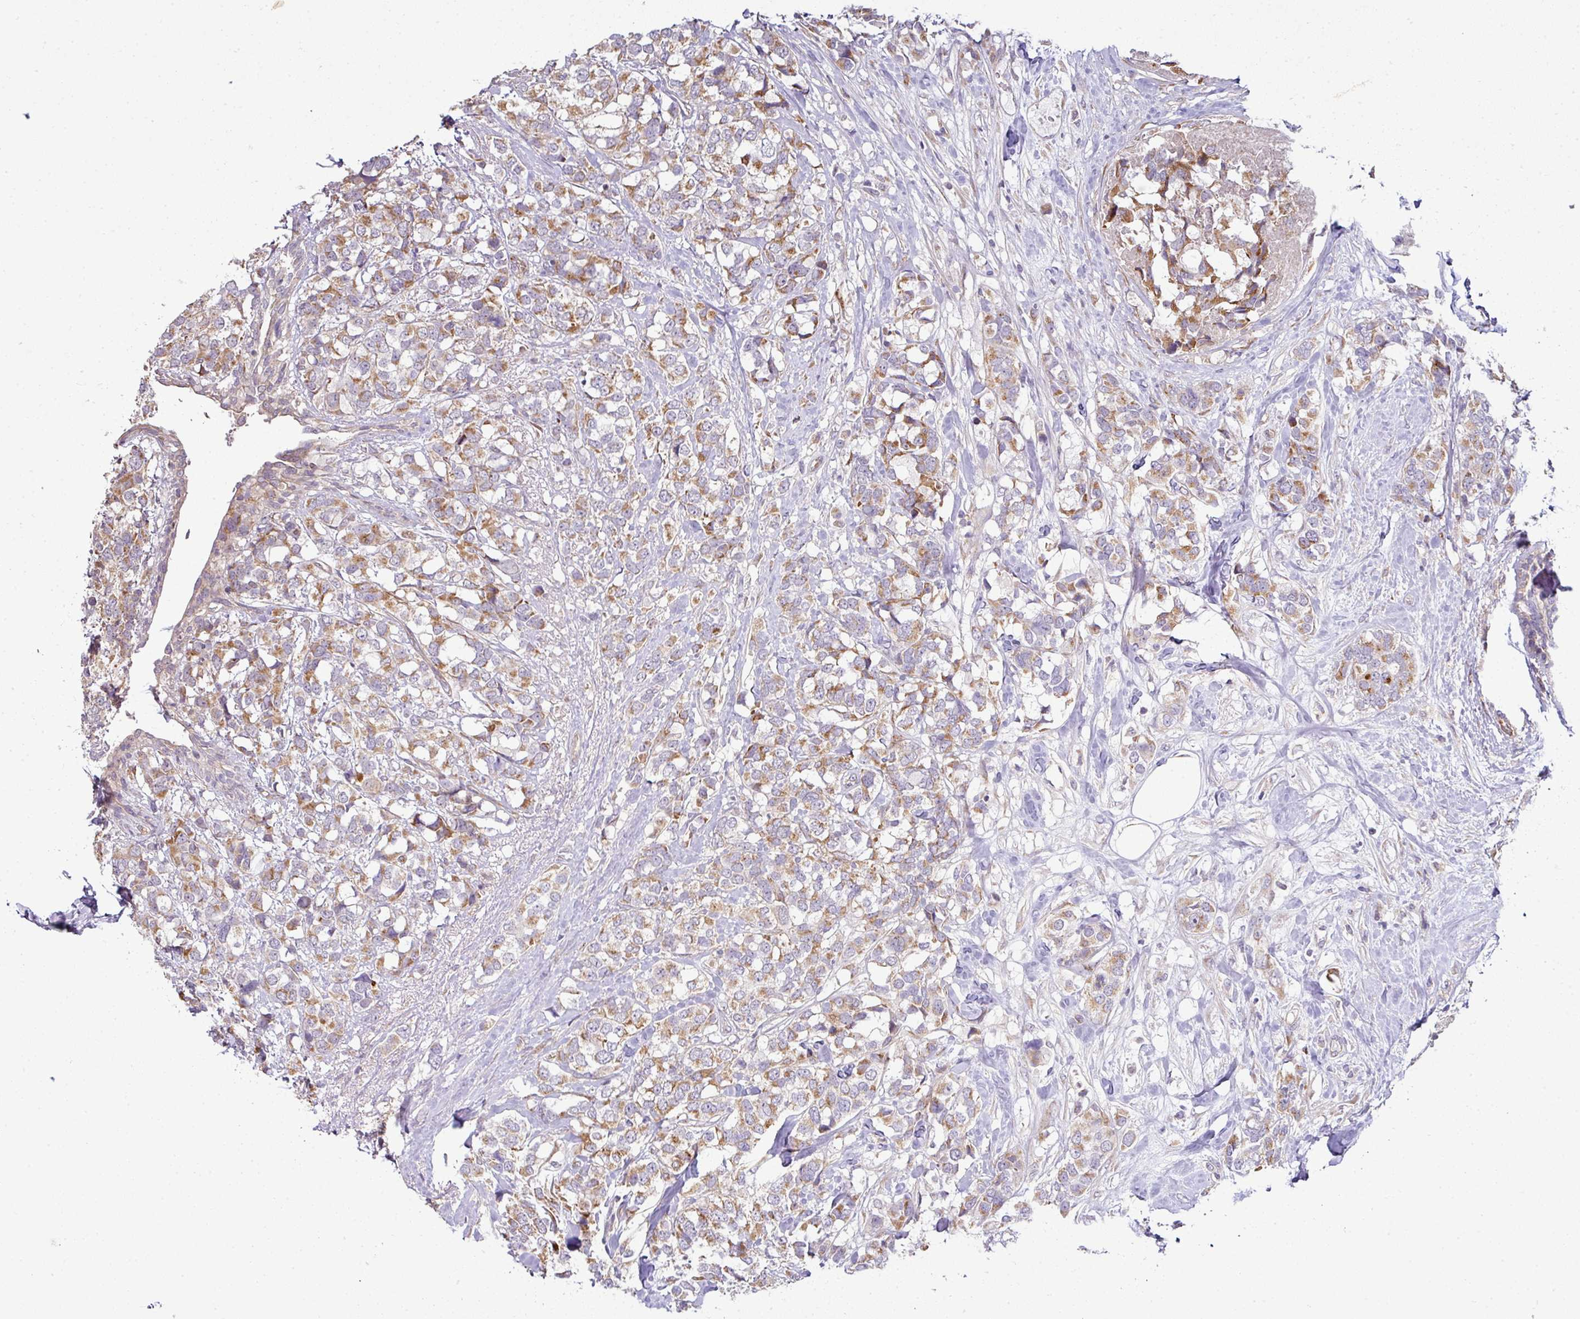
{"staining": {"intensity": "moderate", "quantity": ">75%", "location": "cytoplasmic/membranous"}, "tissue": "breast cancer", "cell_type": "Tumor cells", "image_type": "cancer", "snomed": [{"axis": "morphology", "description": "Lobular carcinoma"}, {"axis": "topography", "description": "Breast"}], "caption": "Protein staining of breast lobular carcinoma tissue displays moderate cytoplasmic/membranous positivity in approximately >75% of tumor cells. Nuclei are stained in blue.", "gene": "TIMMDC1", "patient": {"sex": "female", "age": 59}}